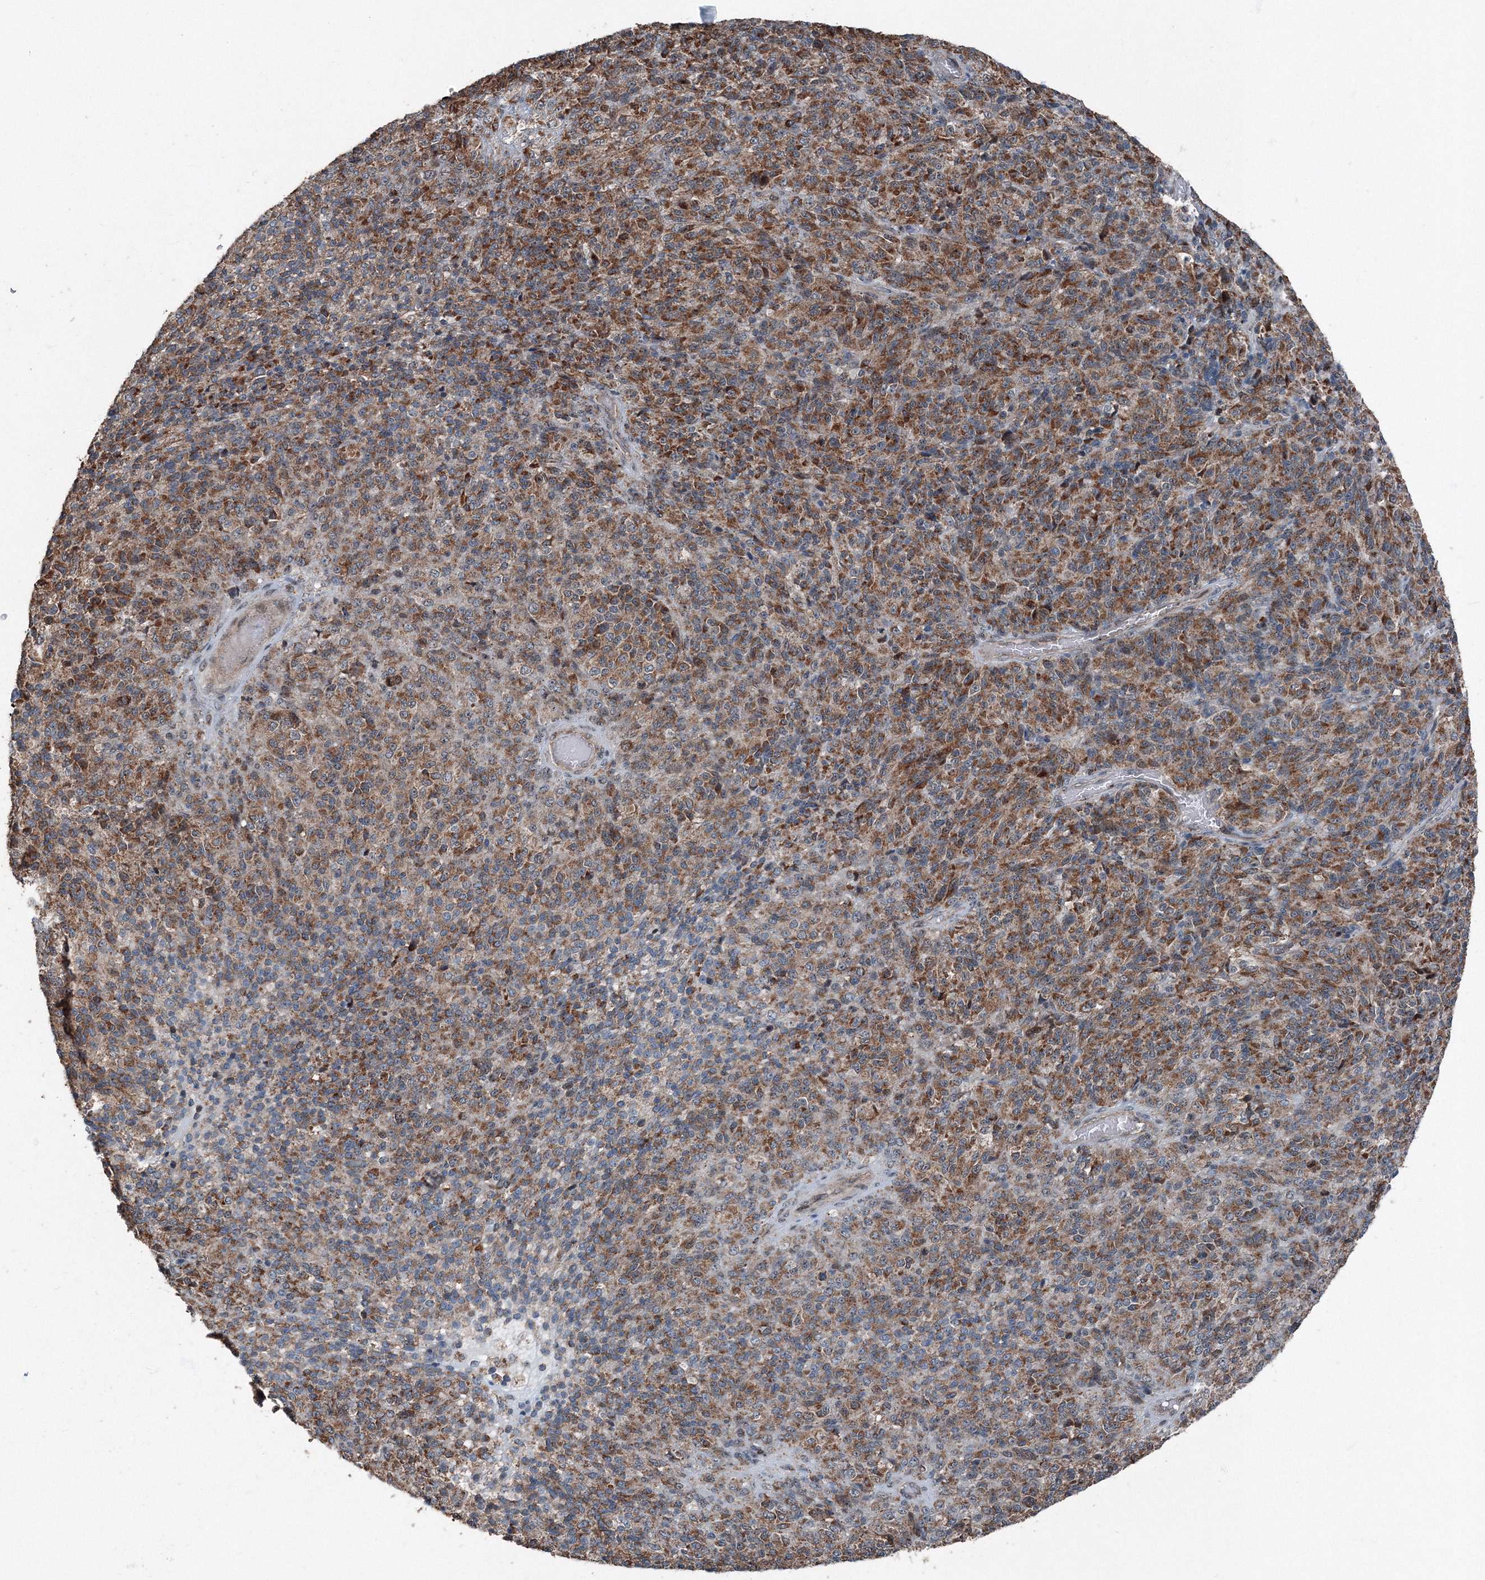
{"staining": {"intensity": "moderate", "quantity": ">75%", "location": "cytoplasmic/membranous"}, "tissue": "melanoma", "cell_type": "Tumor cells", "image_type": "cancer", "snomed": [{"axis": "morphology", "description": "Malignant melanoma, Metastatic site"}, {"axis": "topography", "description": "Brain"}], "caption": "A brown stain highlights moderate cytoplasmic/membranous expression of a protein in human melanoma tumor cells.", "gene": "AASDH", "patient": {"sex": "female", "age": 56}}